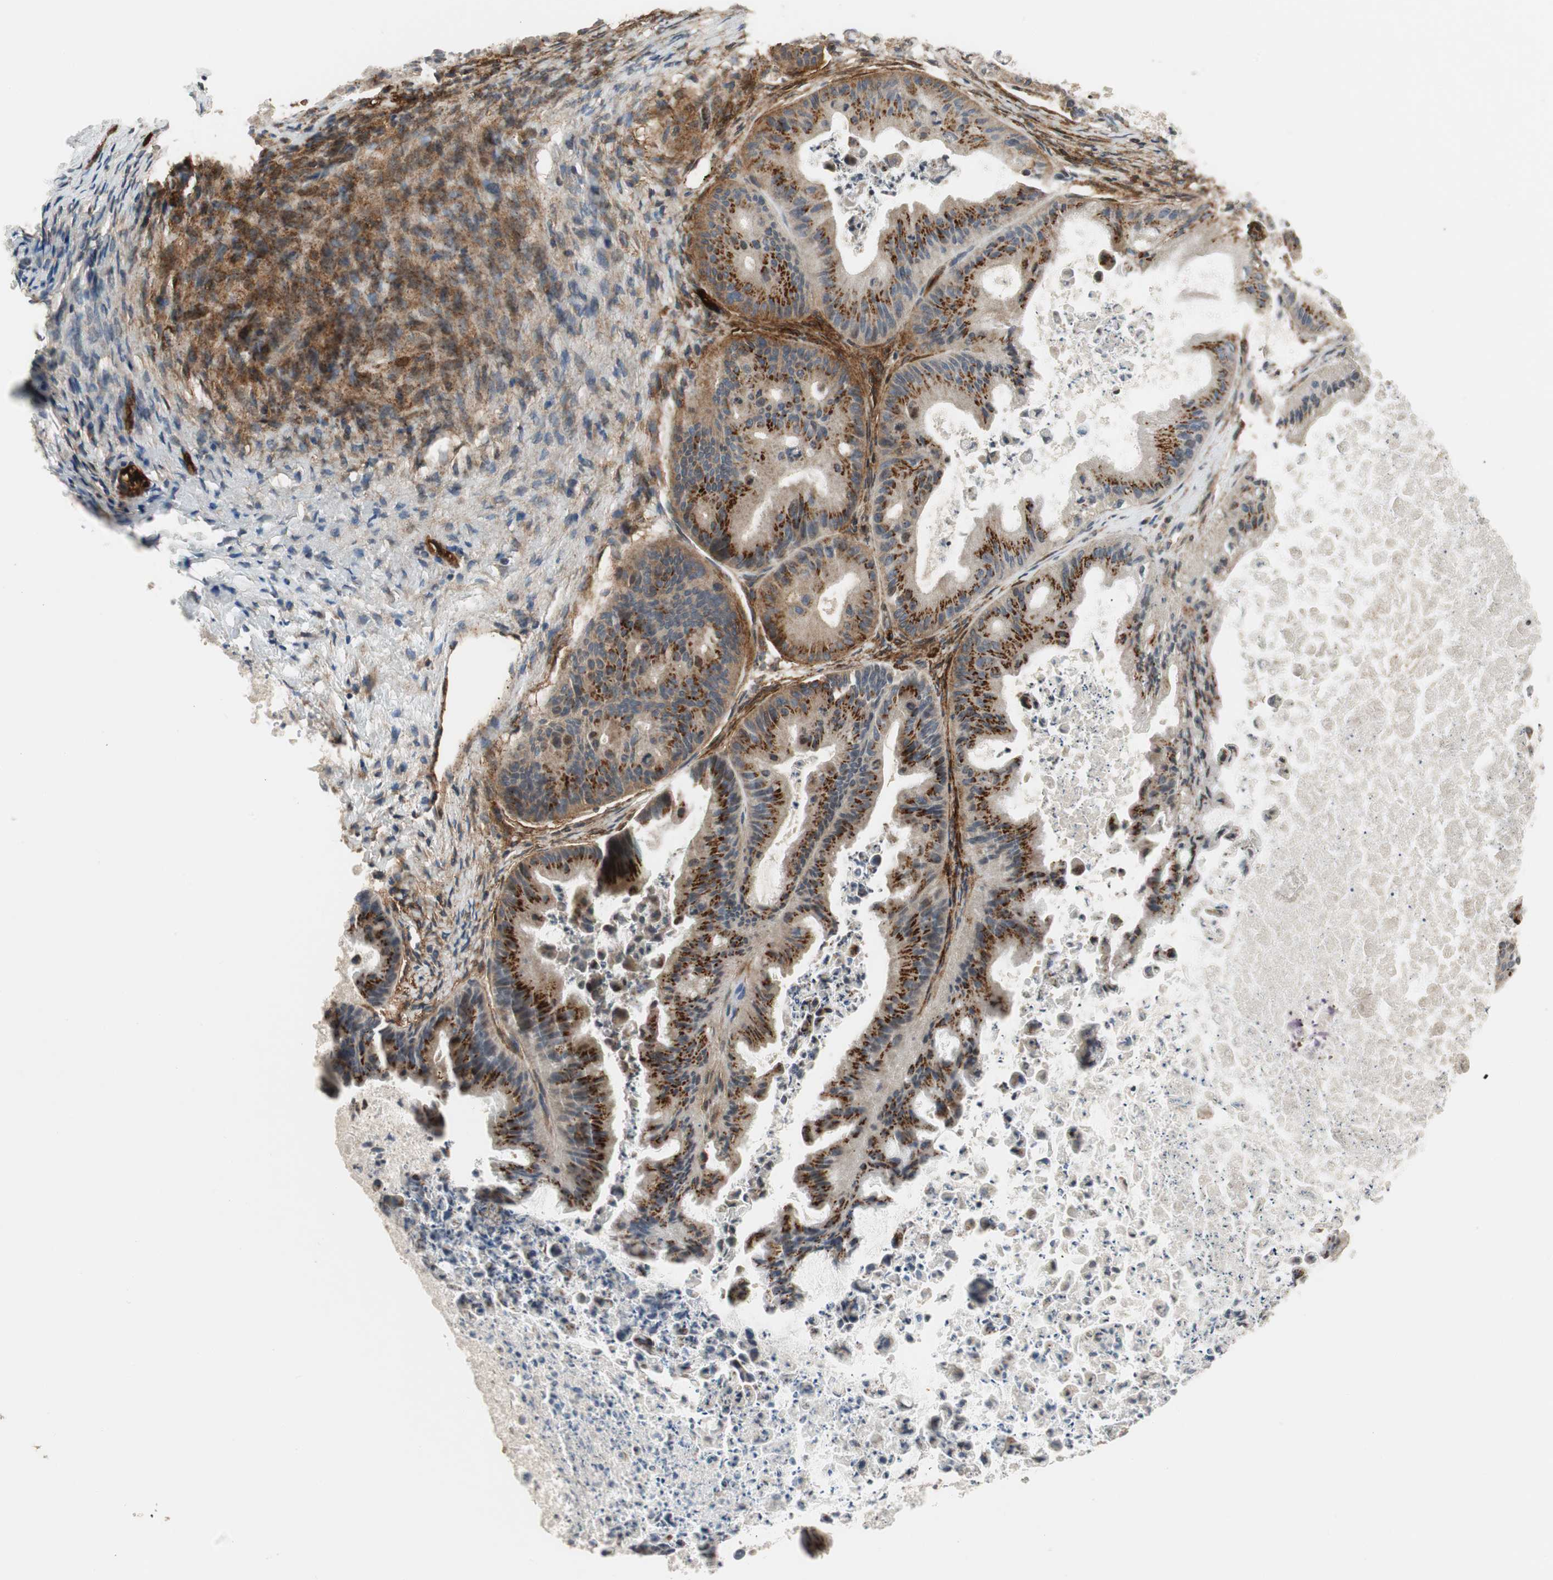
{"staining": {"intensity": "strong", "quantity": ">75%", "location": "cytoplasmic/membranous"}, "tissue": "ovarian cancer", "cell_type": "Tumor cells", "image_type": "cancer", "snomed": [{"axis": "morphology", "description": "Cystadenocarcinoma, mucinous, NOS"}, {"axis": "topography", "description": "Ovary"}], "caption": "An image showing strong cytoplasmic/membranous expression in about >75% of tumor cells in ovarian mucinous cystadenocarcinoma, as visualized by brown immunohistochemical staining.", "gene": "ALPL", "patient": {"sex": "female", "age": 37}}